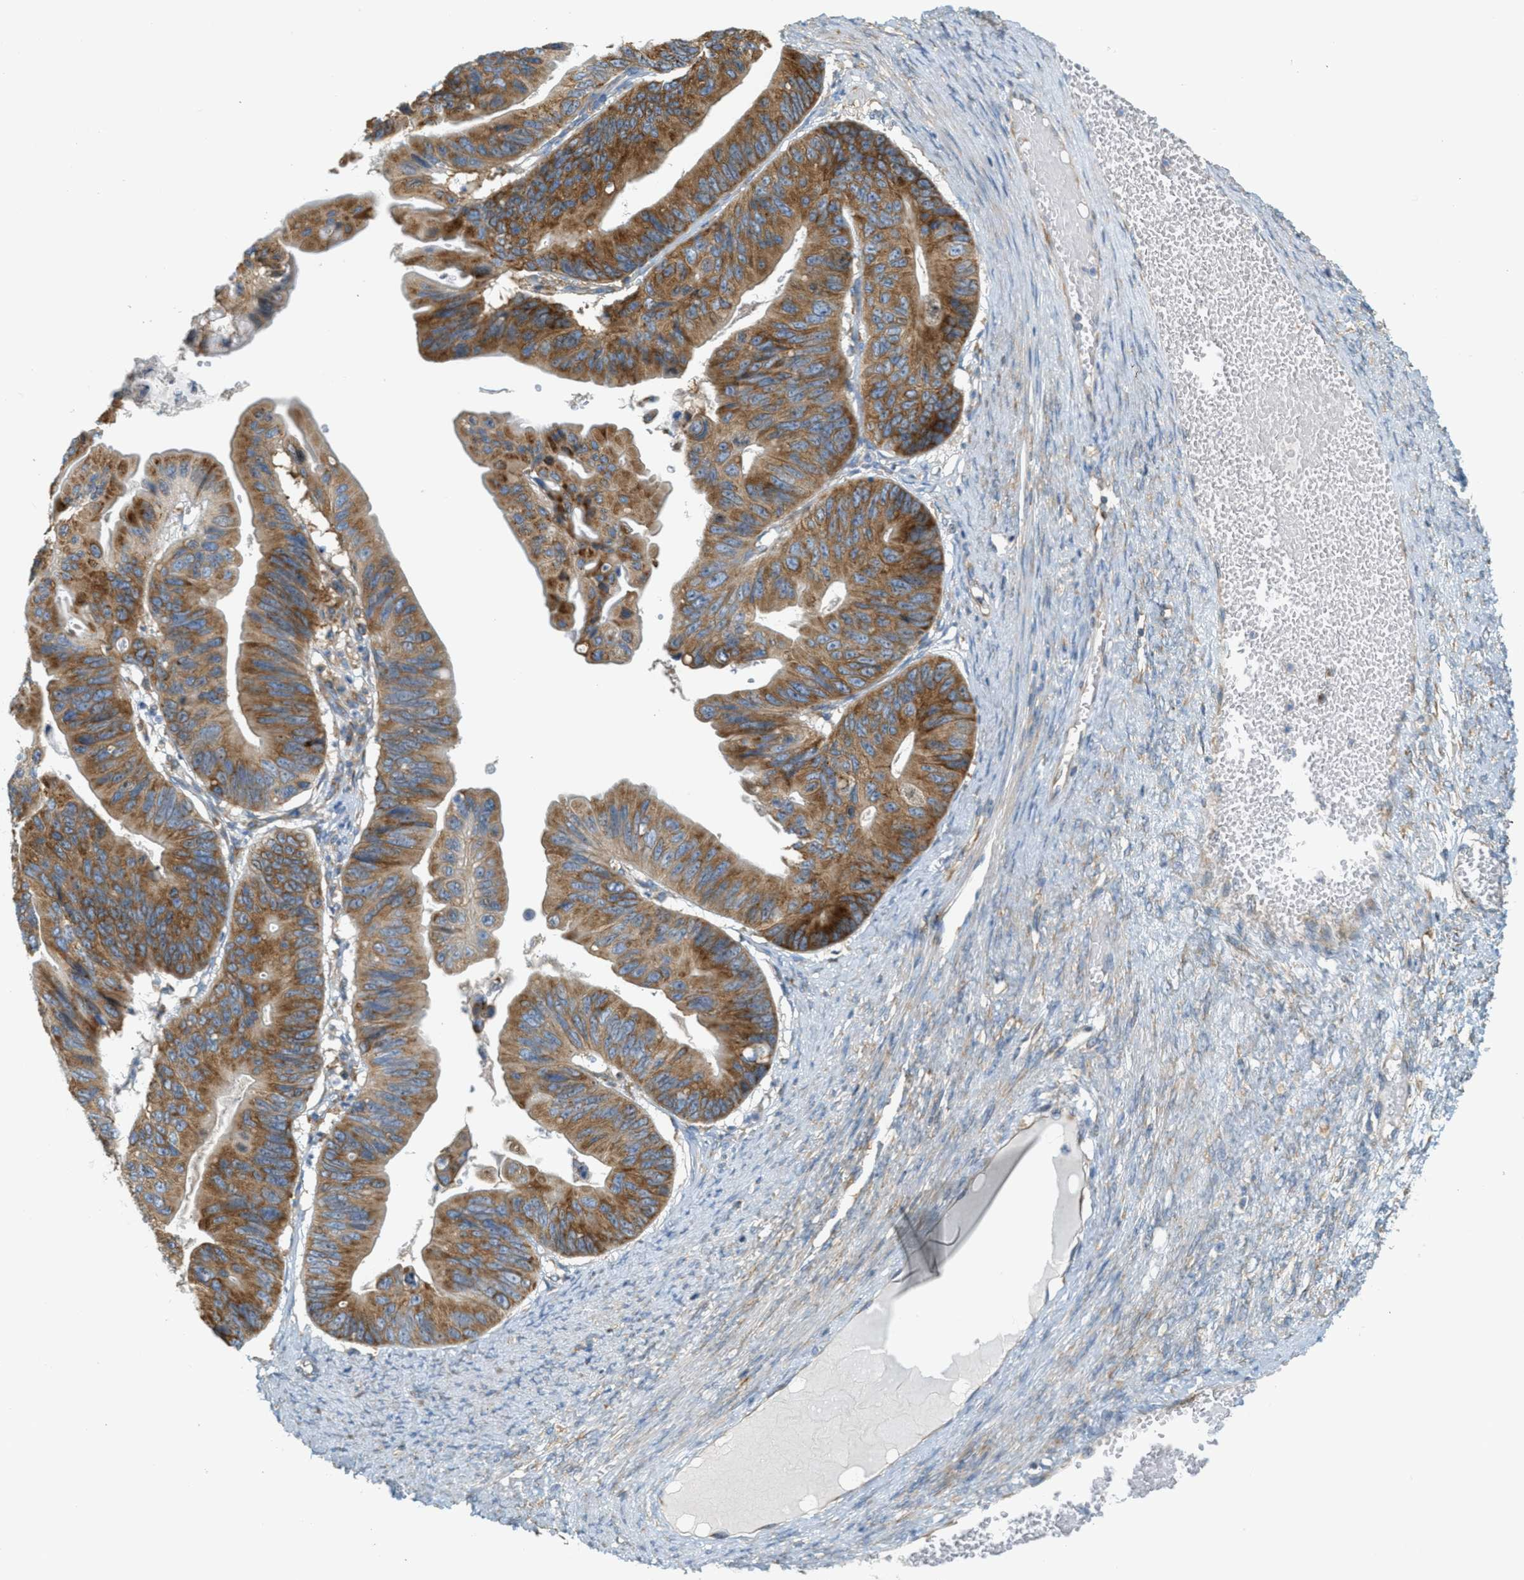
{"staining": {"intensity": "moderate", "quantity": ">75%", "location": "cytoplasmic/membranous"}, "tissue": "ovarian cancer", "cell_type": "Tumor cells", "image_type": "cancer", "snomed": [{"axis": "morphology", "description": "Cystadenocarcinoma, mucinous, NOS"}, {"axis": "topography", "description": "Ovary"}], "caption": "A histopathology image of ovarian mucinous cystadenocarcinoma stained for a protein exhibits moderate cytoplasmic/membranous brown staining in tumor cells. Immunohistochemistry (ihc) stains the protein in brown and the nuclei are stained blue.", "gene": "ABCF1", "patient": {"sex": "female", "age": 61}}